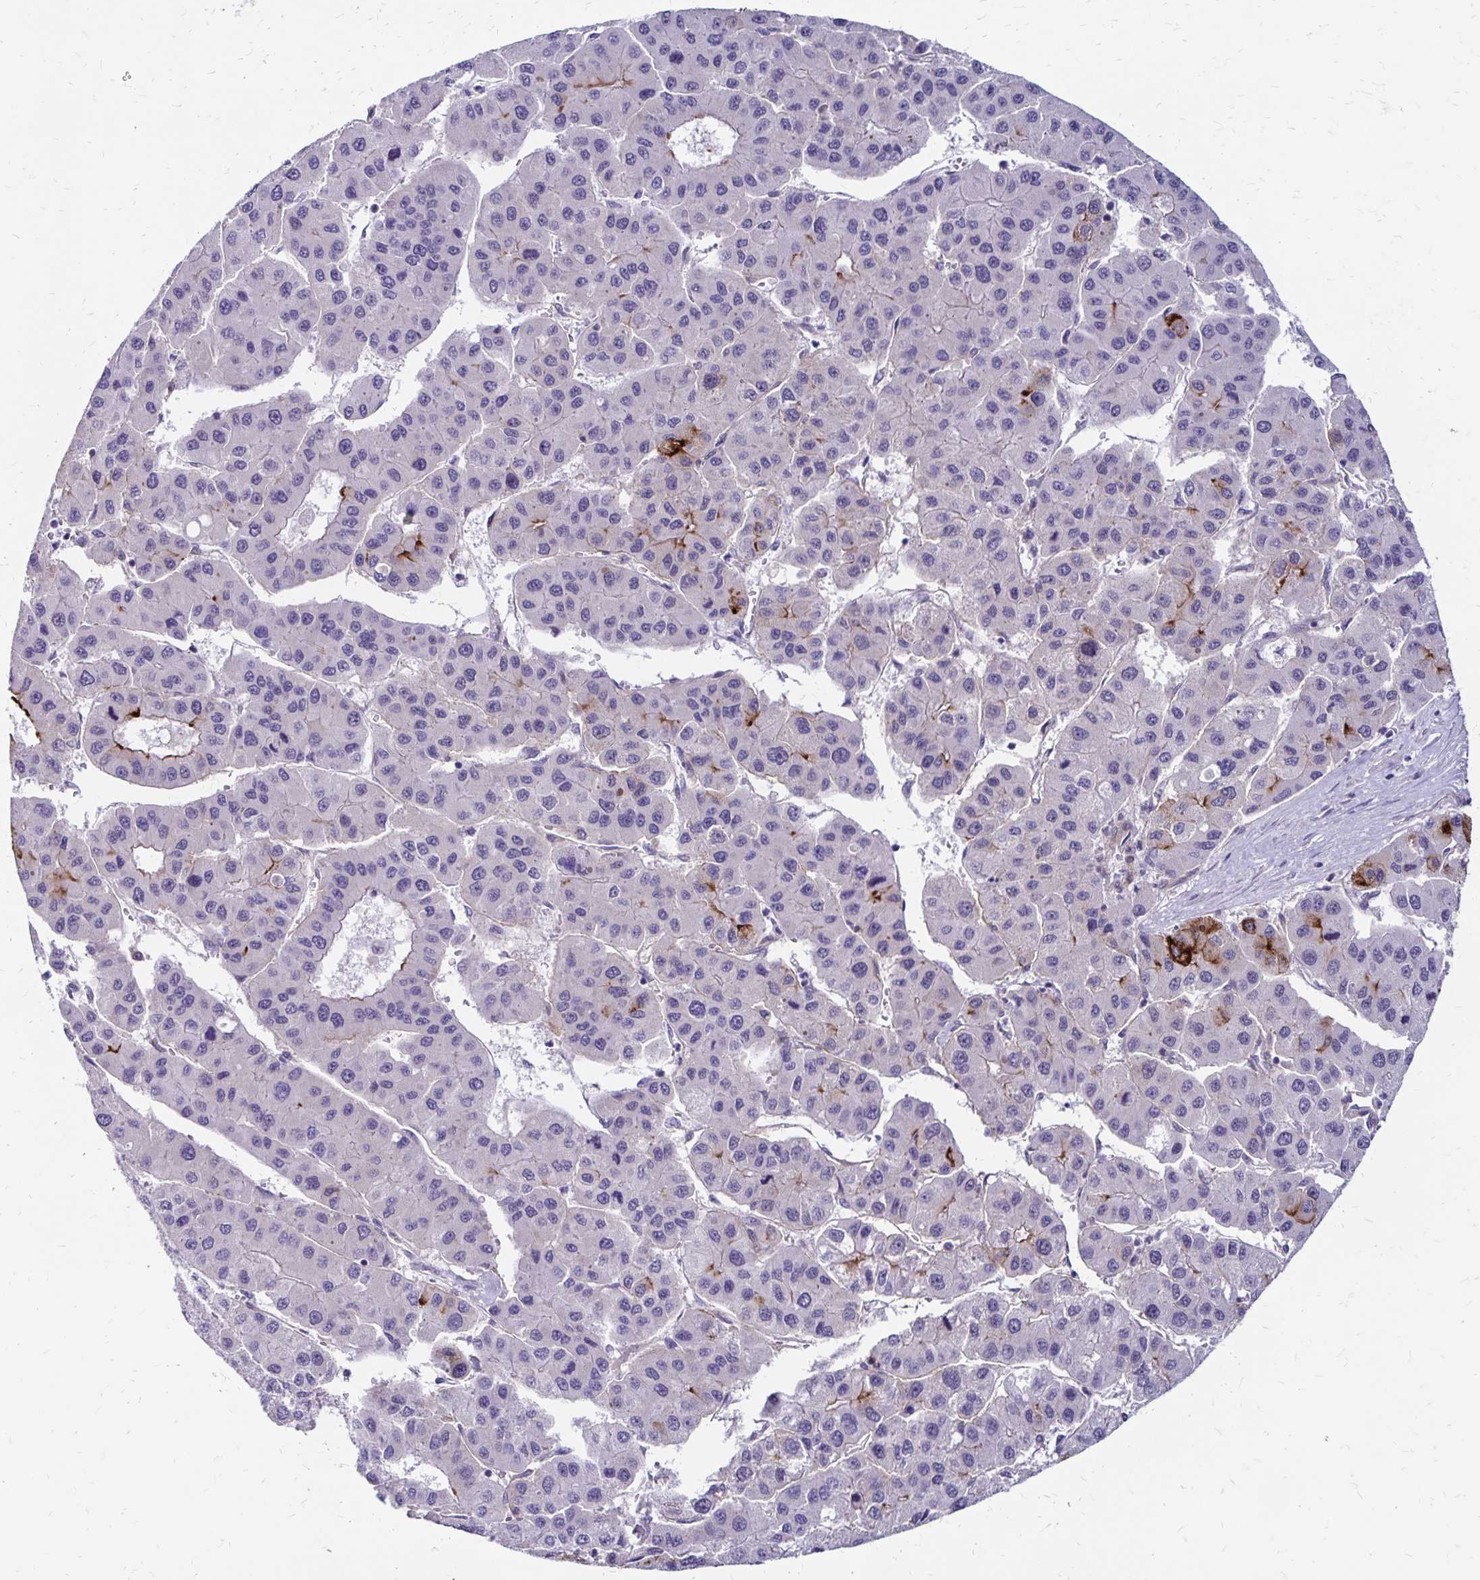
{"staining": {"intensity": "negative", "quantity": "none", "location": "none"}, "tissue": "liver cancer", "cell_type": "Tumor cells", "image_type": "cancer", "snomed": [{"axis": "morphology", "description": "Carcinoma, Hepatocellular, NOS"}, {"axis": "topography", "description": "Liver"}], "caption": "Histopathology image shows no significant protein positivity in tumor cells of liver hepatocellular carcinoma. (Stains: DAB IHC with hematoxylin counter stain, Microscopy: brightfield microscopy at high magnification).", "gene": "TNS3", "patient": {"sex": "male", "age": 73}}